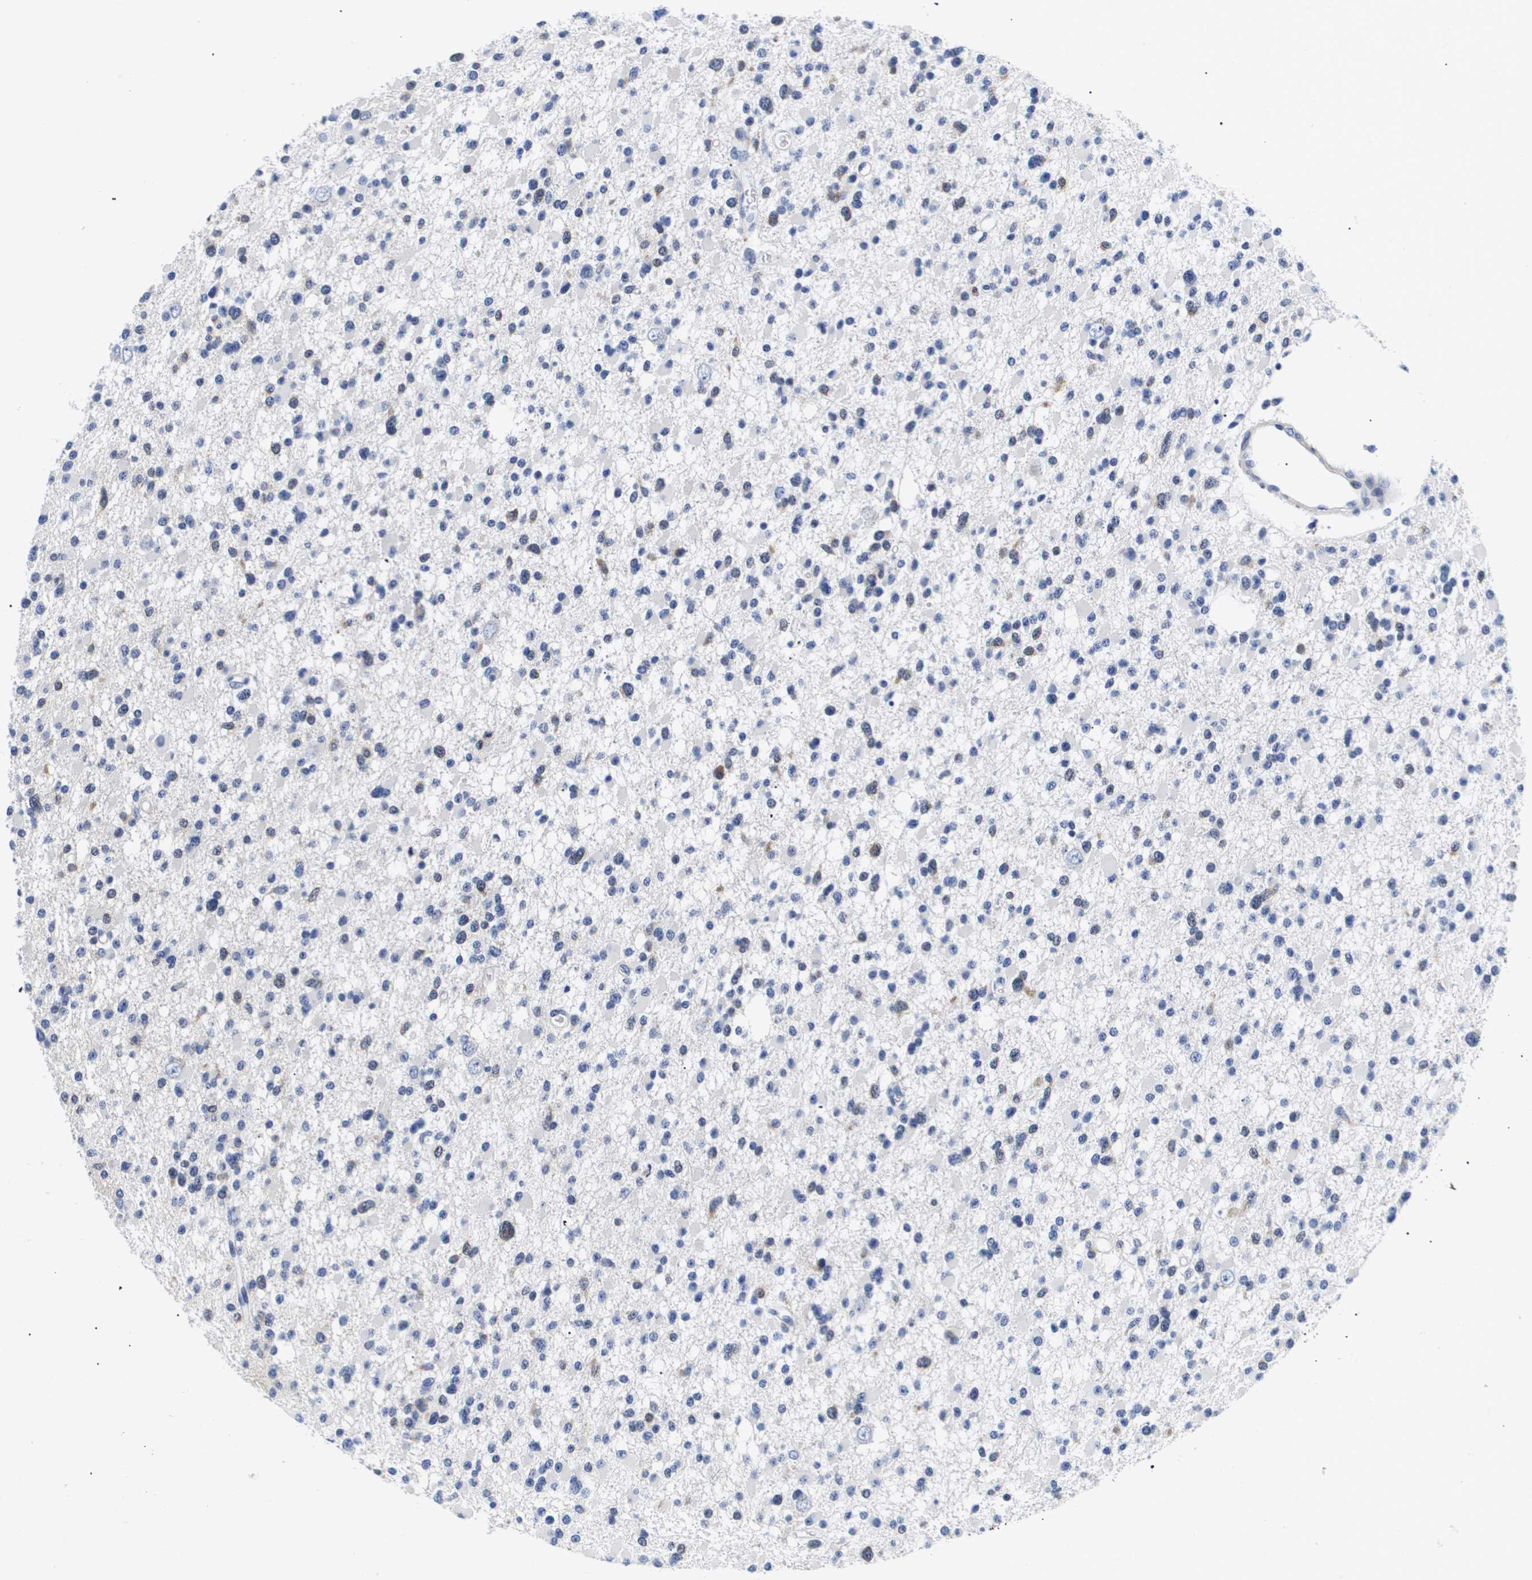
{"staining": {"intensity": "weak", "quantity": "<25%", "location": "cytoplasmic/membranous"}, "tissue": "glioma", "cell_type": "Tumor cells", "image_type": "cancer", "snomed": [{"axis": "morphology", "description": "Glioma, malignant, Low grade"}, {"axis": "topography", "description": "Brain"}], "caption": "There is no significant positivity in tumor cells of low-grade glioma (malignant). The staining was performed using DAB (3,3'-diaminobenzidine) to visualize the protein expression in brown, while the nuclei were stained in blue with hematoxylin (Magnification: 20x).", "gene": "SHD", "patient": {"sex": "female", "age": 22}}